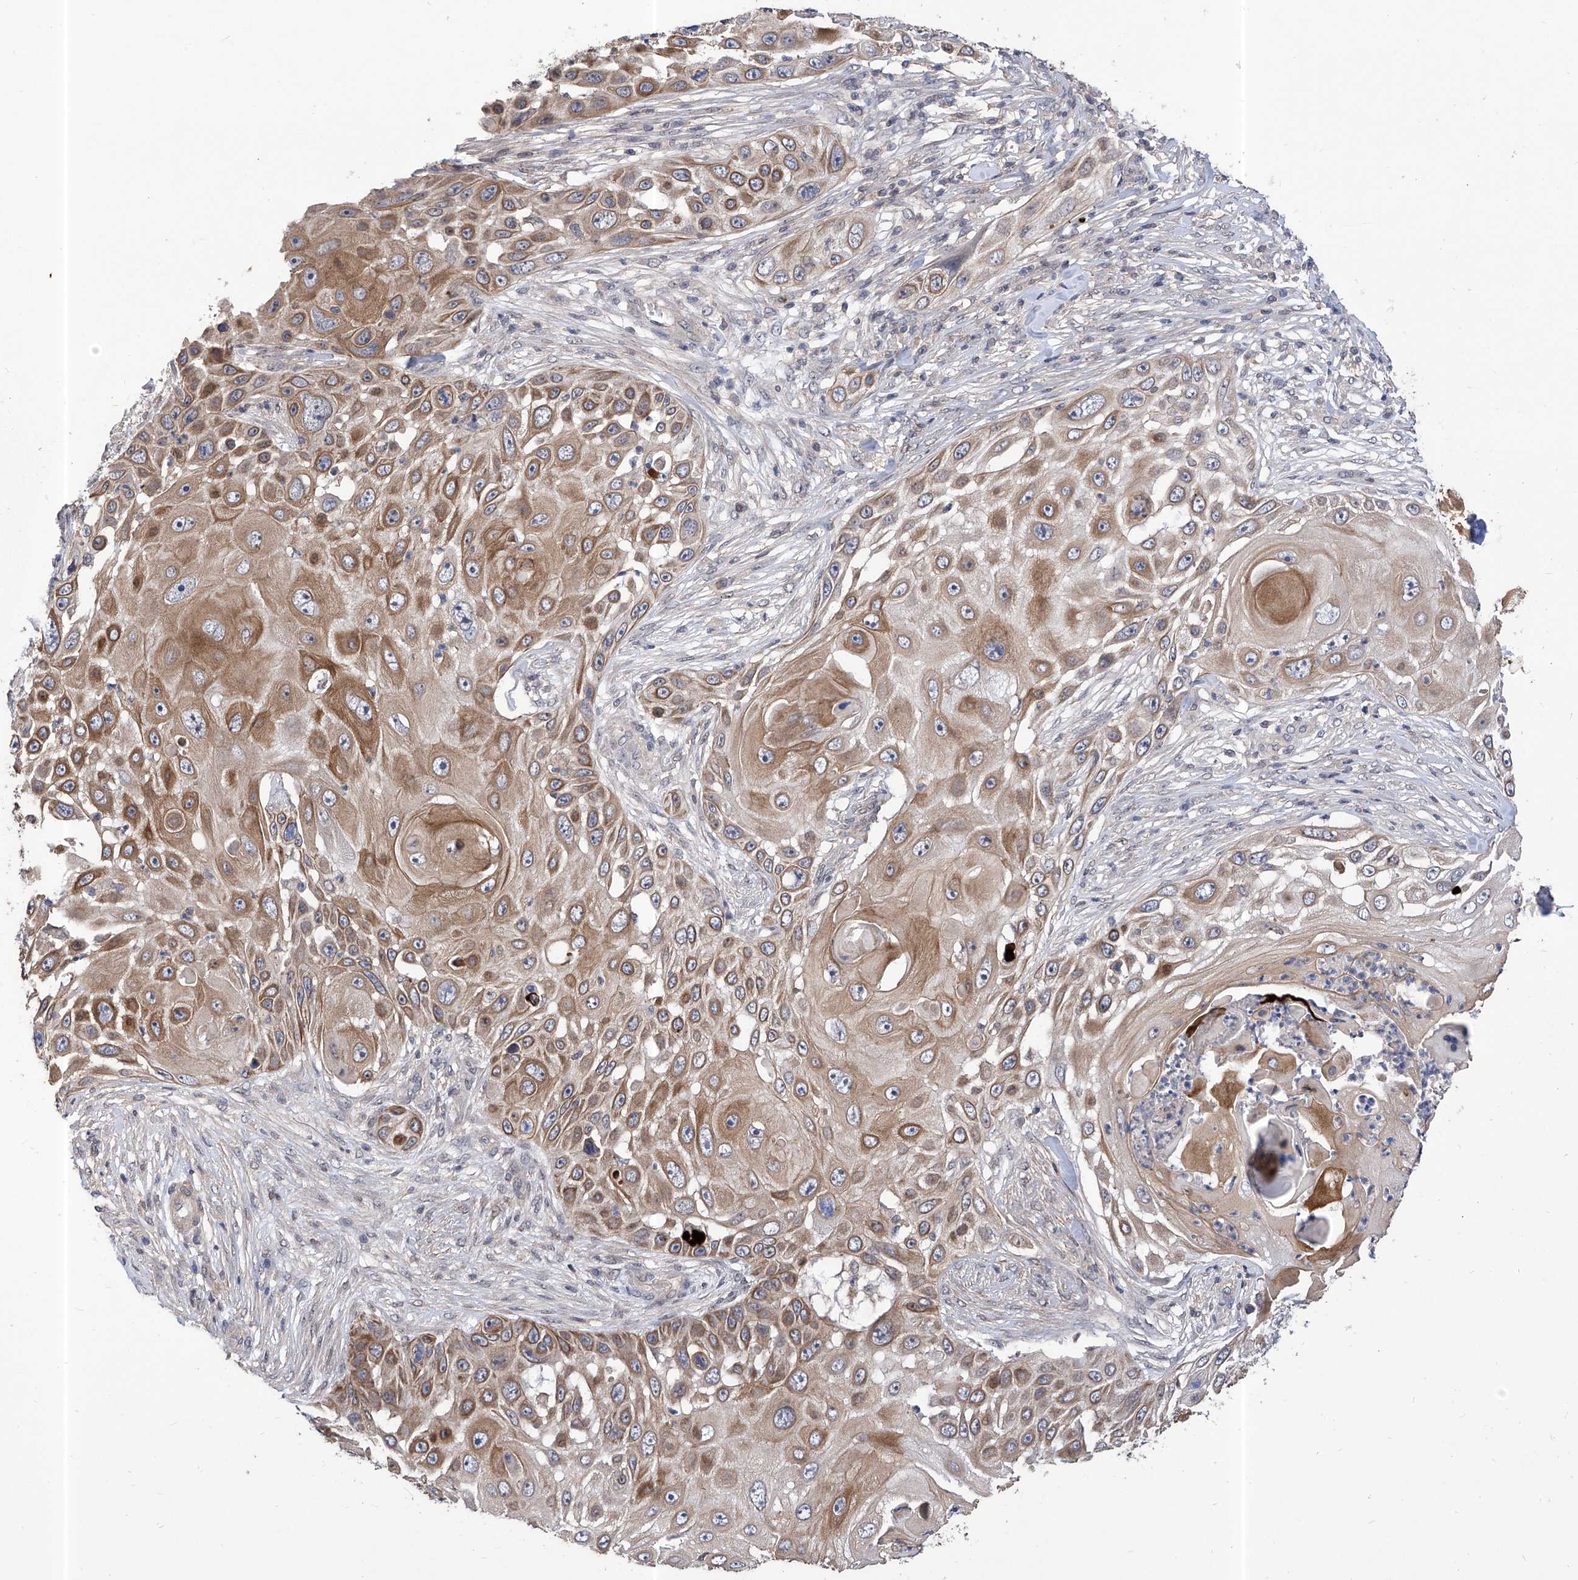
{"staining": {"intensity": "moderate", "quantity": ">75%", "location": "cytoplasmic/membranous"}, "tissue": "skin cancer", "cell_type": "Tumor cells", "image_type": "cancer", "snomed": [{"axis": "morphology", "description": "Squamous cell carcinoma, NOS"}, {"axis": "topography", "description": "Skin"}], "caption": "Skin cancer (squamous cell carcinoma) stained with a protein marker shows moderate staining in tumor cells.", "gene": "KIFC2", "patient": {"sex": "female", "age": 44}}